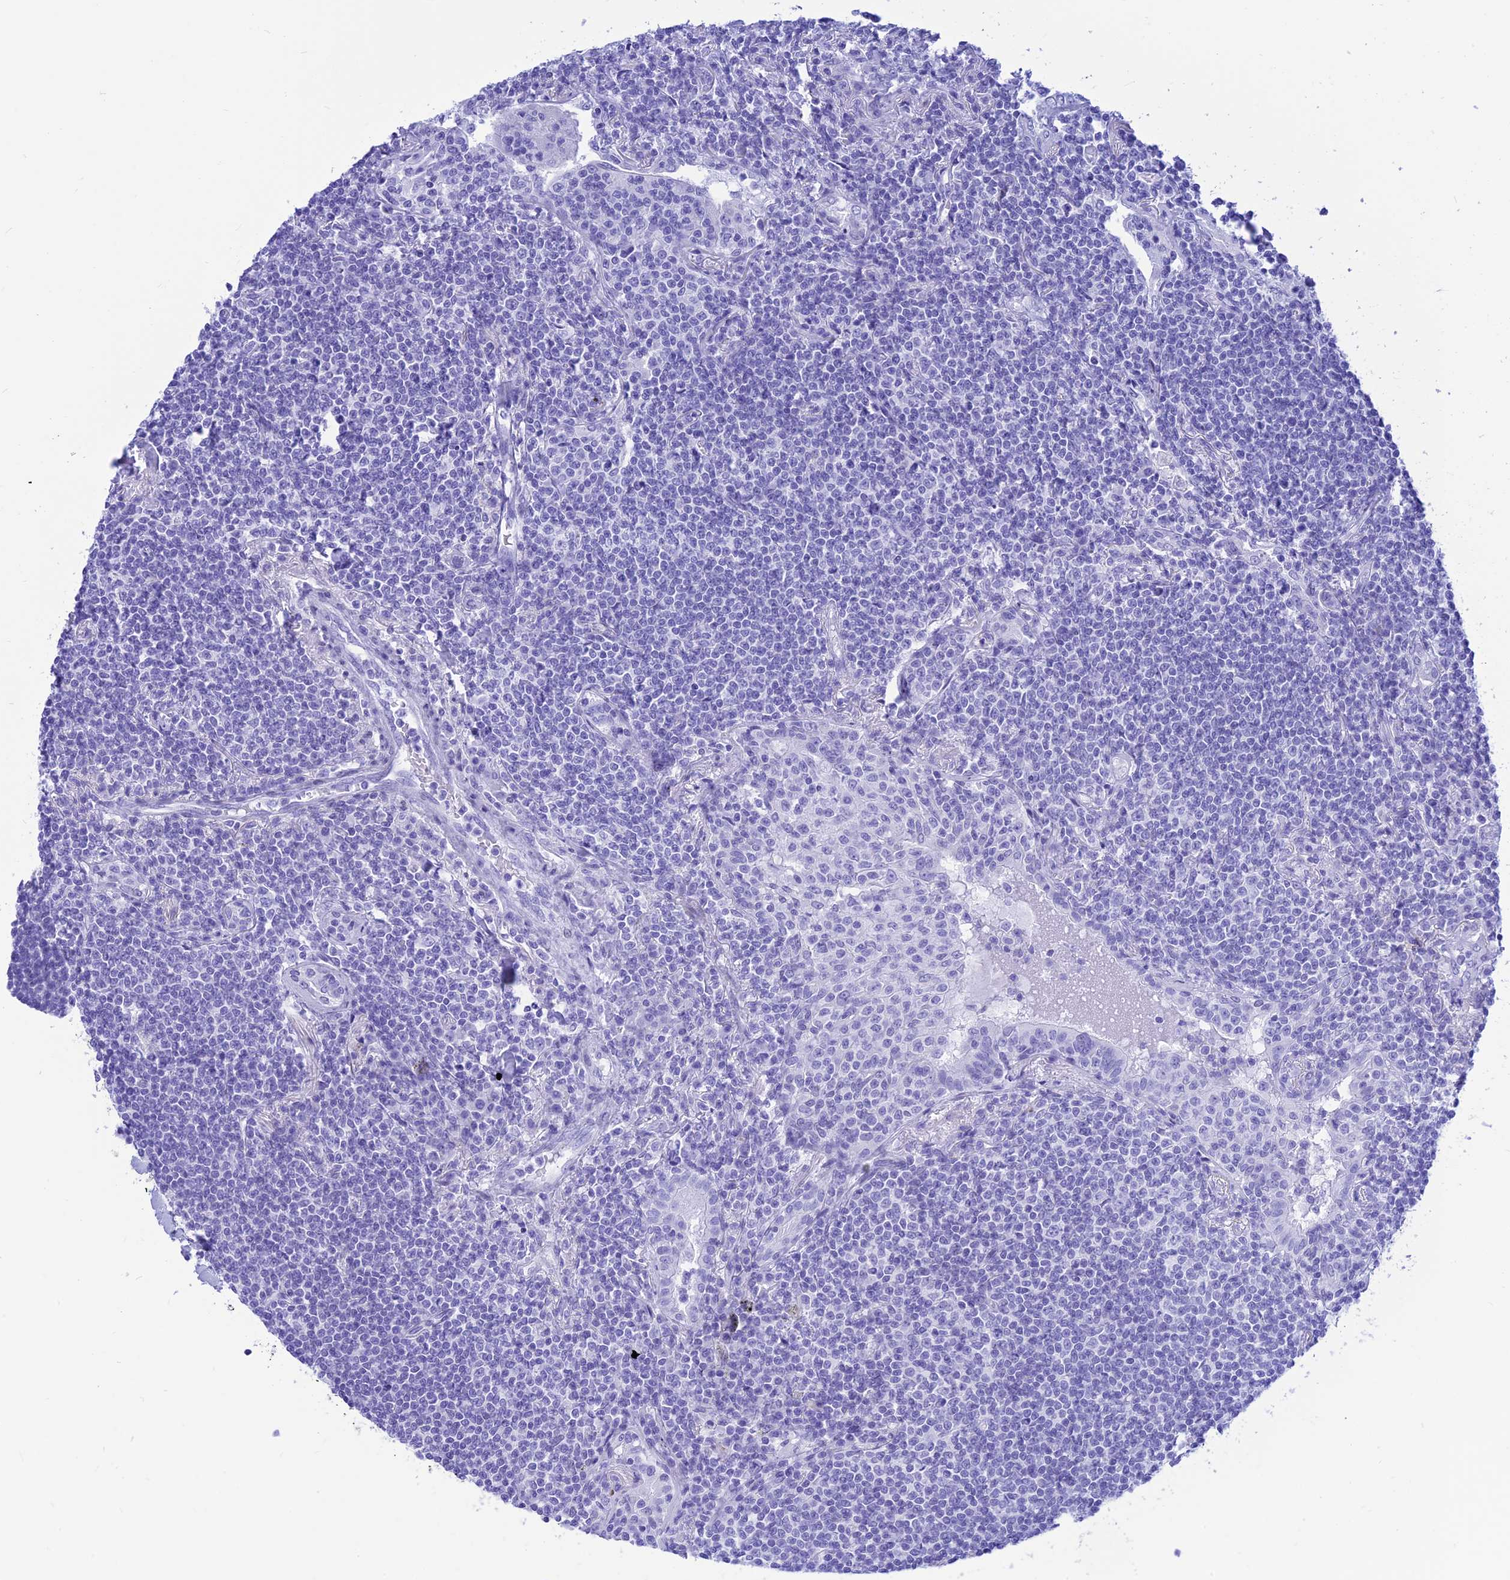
{"staining": {"intensity": "negative", "quantity": "none", "location": "none"}, "tissue": "lymphoma", "cell_type": "Tumor cells", "image_type": "cancer", "snomed": [{"axis": "morphology", "description": "Malignant lymphoma, non-Hodgkin's type, Low grade"}, {"axis": "topography", "description": "Lung"}], "caption": "Tumor cells are negative for protein expression in human lymphoma.", "gene": "PRNP", "patient": {"sex": "female", "age": 71}}